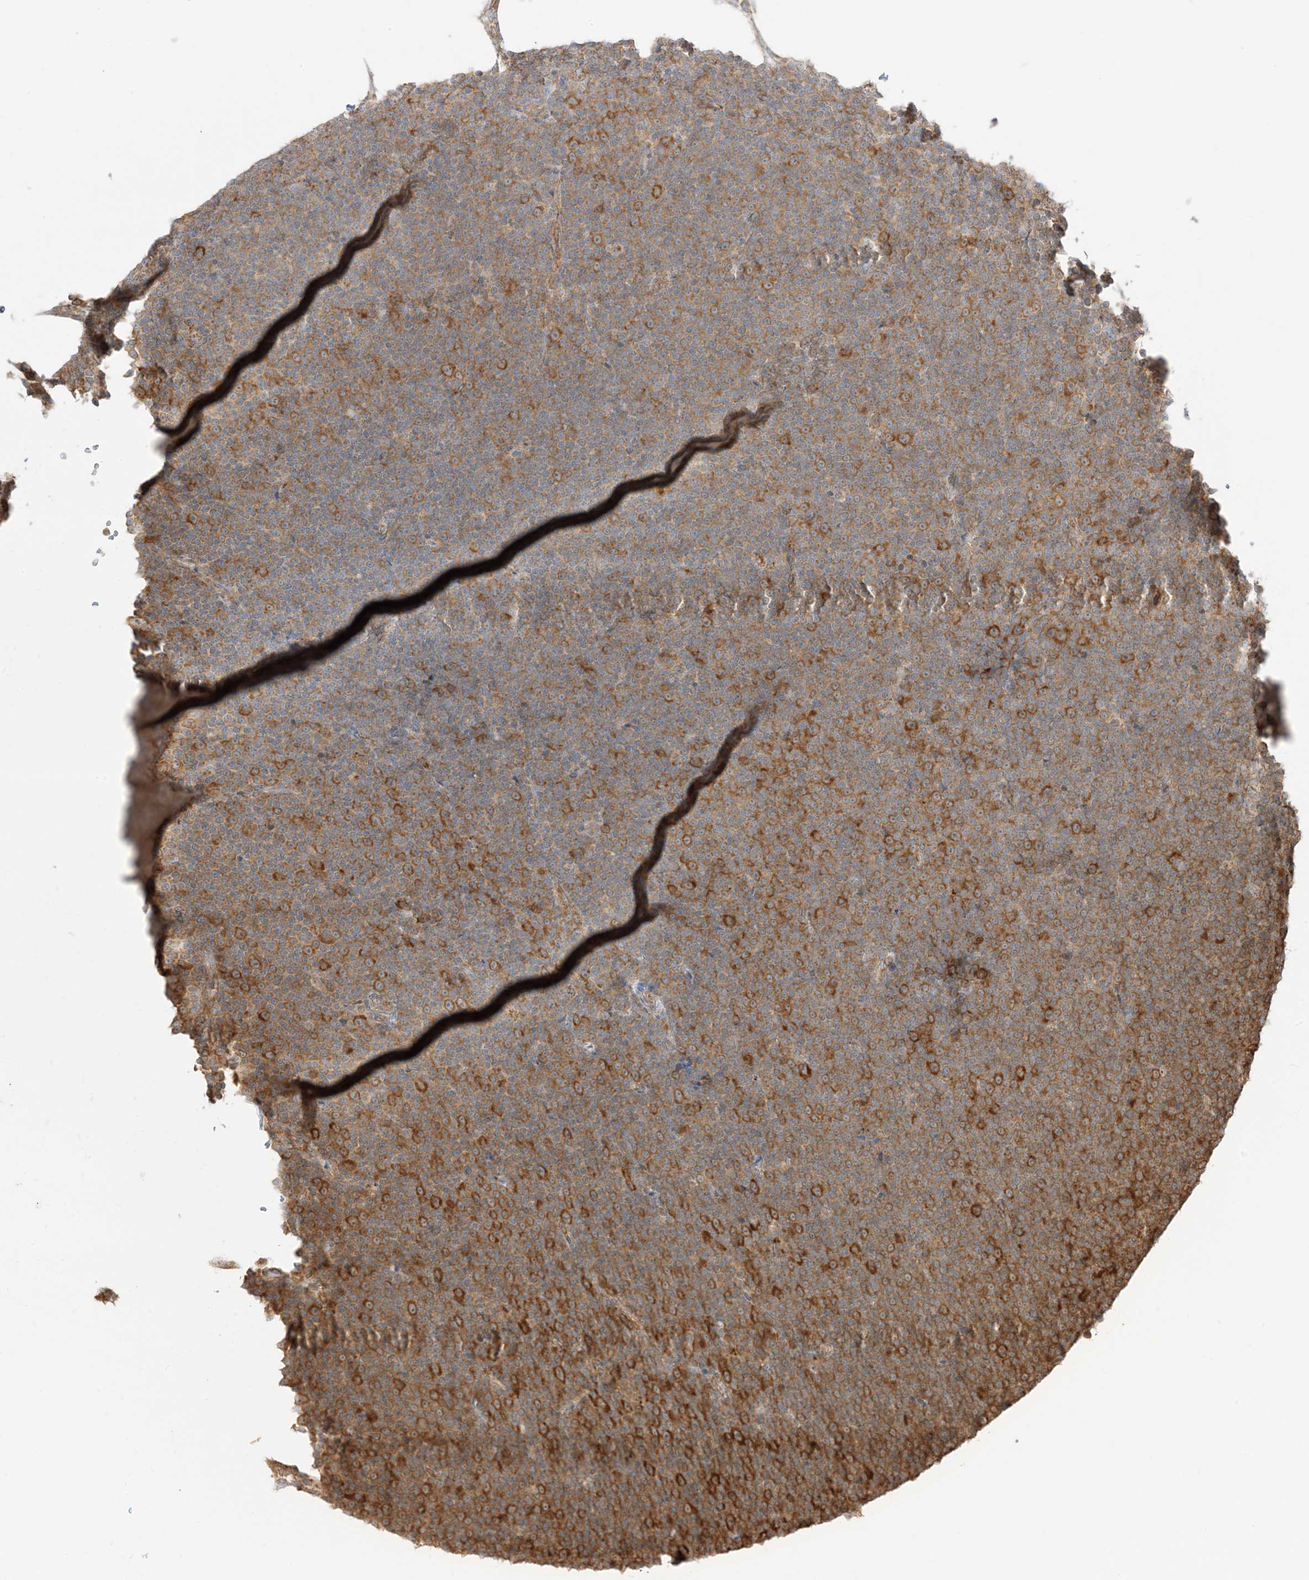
{"staining": {"intensity": "moderate", "quantity": ">75%", "location": "cytoplasmic/membranous"}, "tissue": "lymphoma", "cell_type": "Tumor cells", "image_type": "cancer", "snomed": [{"axis": "morphology", "description": "Malignant lymphoma, non-Hodgkin's type, Low grade"}, {"axis": "topography", "description": "Lymph node"}], "caption": "A medium amount of moderate cytoplasmic/membranous staining is identified in approximately >75% of tumor cells in lymphoma tissue.", "gene": "UBAP2L", "patient": {"sex": "female", "age": 67}}